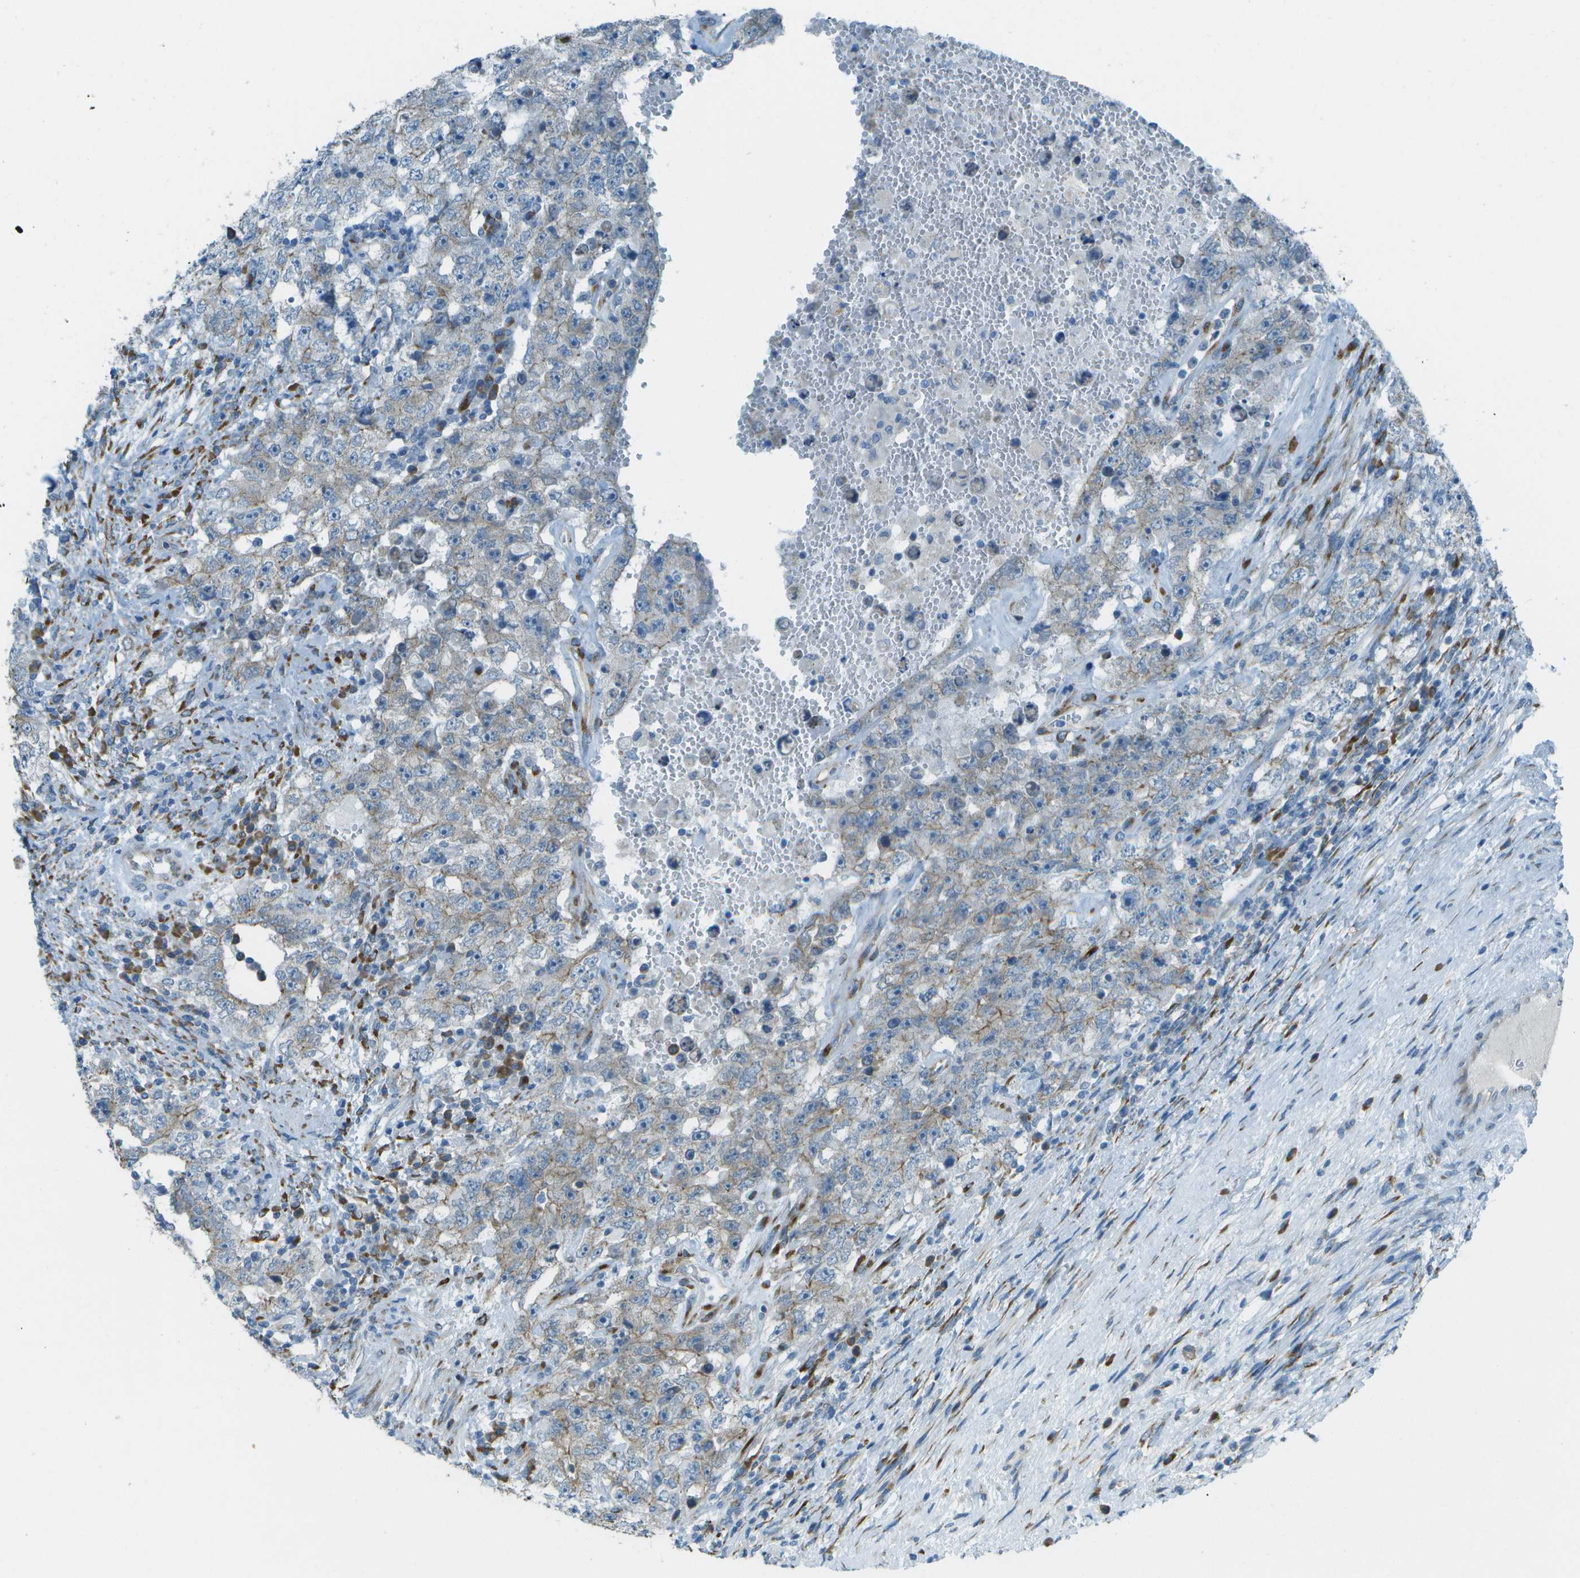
{"staining": {"intensity": "negative", "quantity": "none", "location": "none"}, "tissue": "testis cancer", "cell_type": "Tumor cells", "image_type": "cancer", "snomed": [{"axis": "morphology", "description": "Carcinoma, Embryonal, NOS"}, {"axis": "topography", "description": "Testis"}], "caption": "The IHC micrograph has no significant staining in tumor cells of testis cancer tissue.", "gene": "KCTD3", "patient": {"sex": "male", "age": 26}}